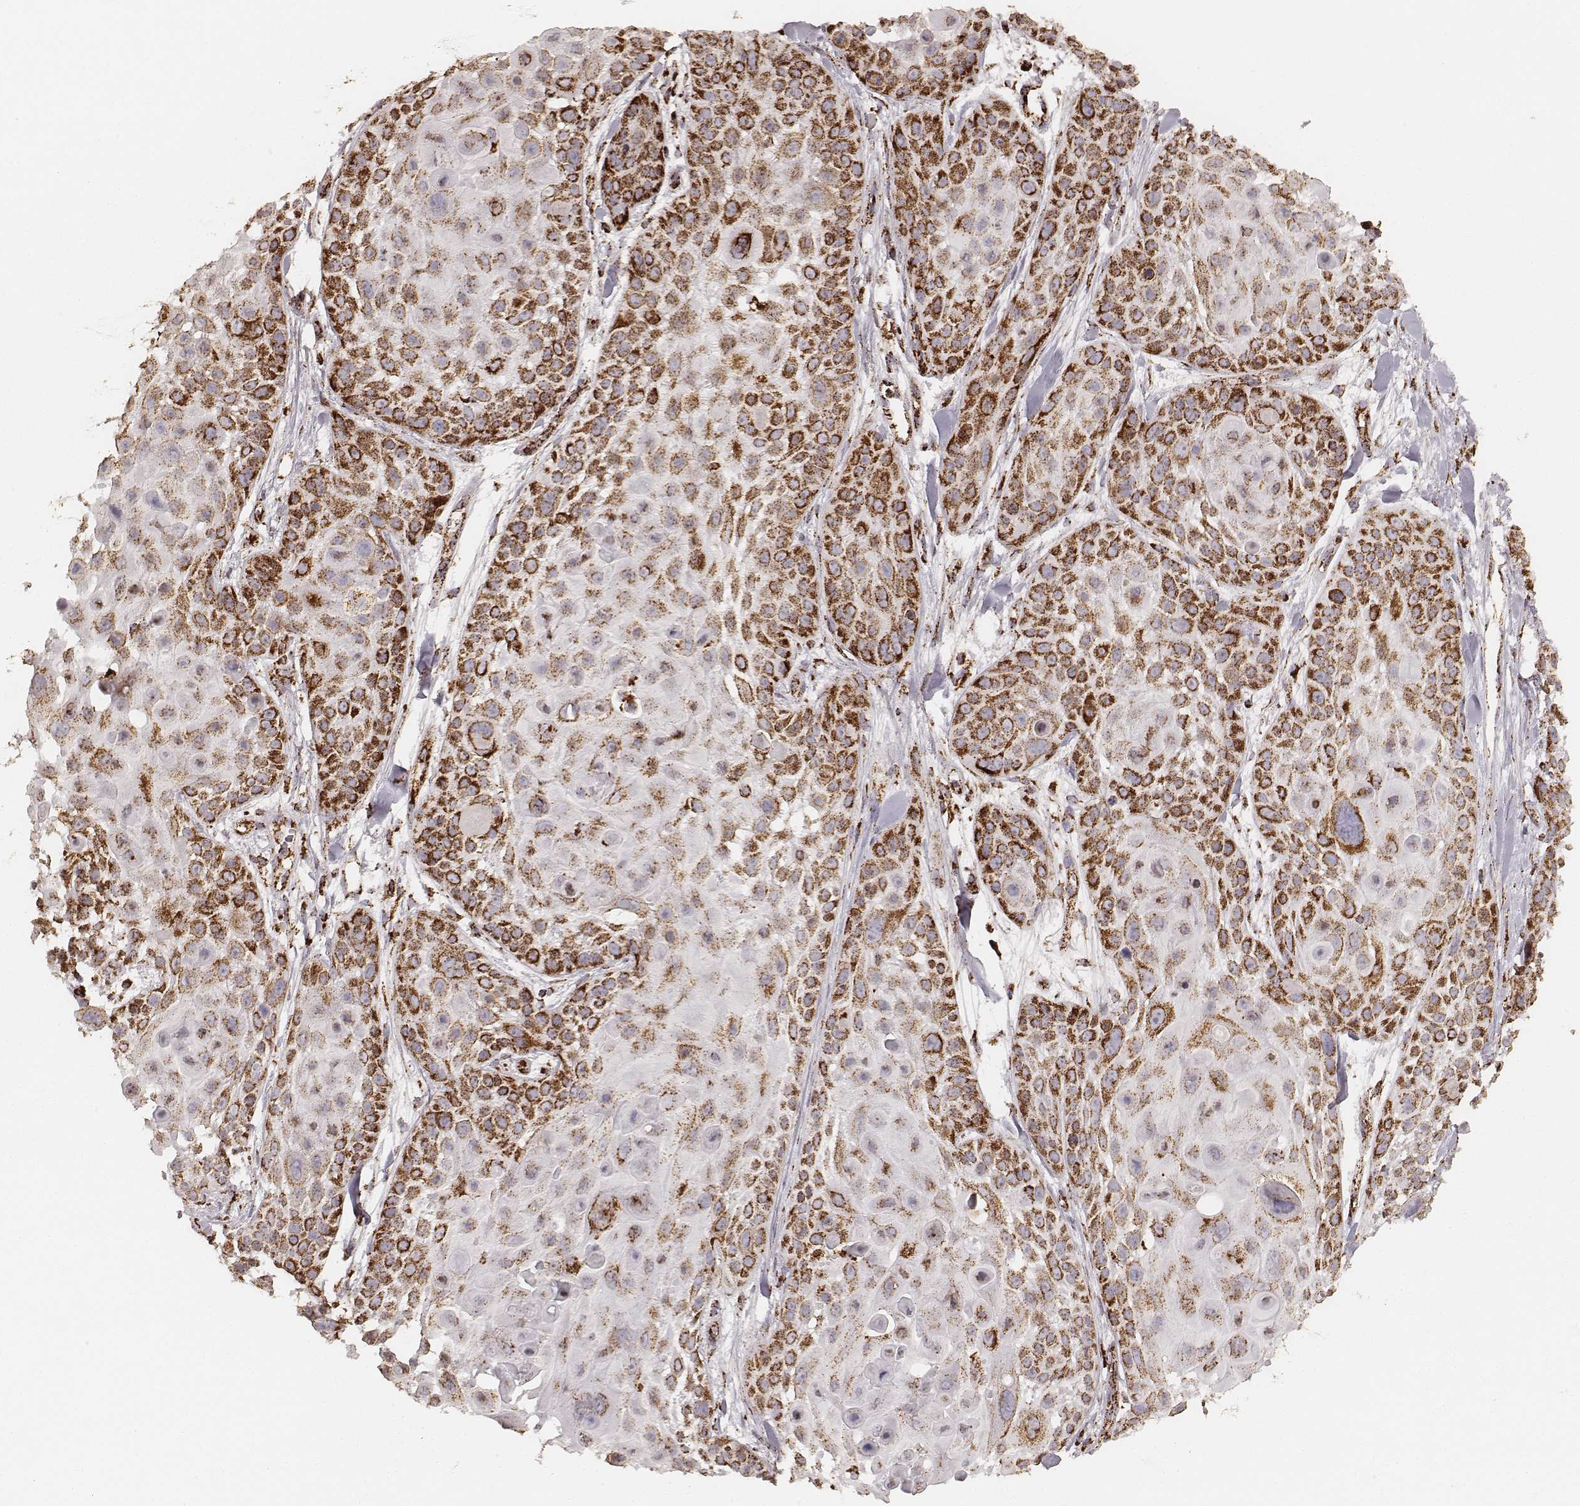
{"staining": {"intensity": "strong", "quantity": ">75%", "location": "cytoplasmic/membranous"}, "tissue": "skin cancer", "cell_type": "Tumor cells", "image_type": "cancer", "snomed": [{"axis": "morphology", "description": "Squamous cell carcinoma, NOS"}, {"axis": "topography", "description": "Skin"}, {"axis": "topography", "description": "Anal"}], "caption": "Immunohistochemical staining of human skin squamous cell carcinoma reveals strong cytoplasmic/membranous protein expression in about >75% of tumor cells. The staining was performed using DAB (3,3'-diaminobenzidine) to visualize the protein expression in brown, while the nuclei were stained in blue with hematoxylin (Magnification: 20x).", "gene": "CS", "patient": {"sex": "female", "age": 75}}